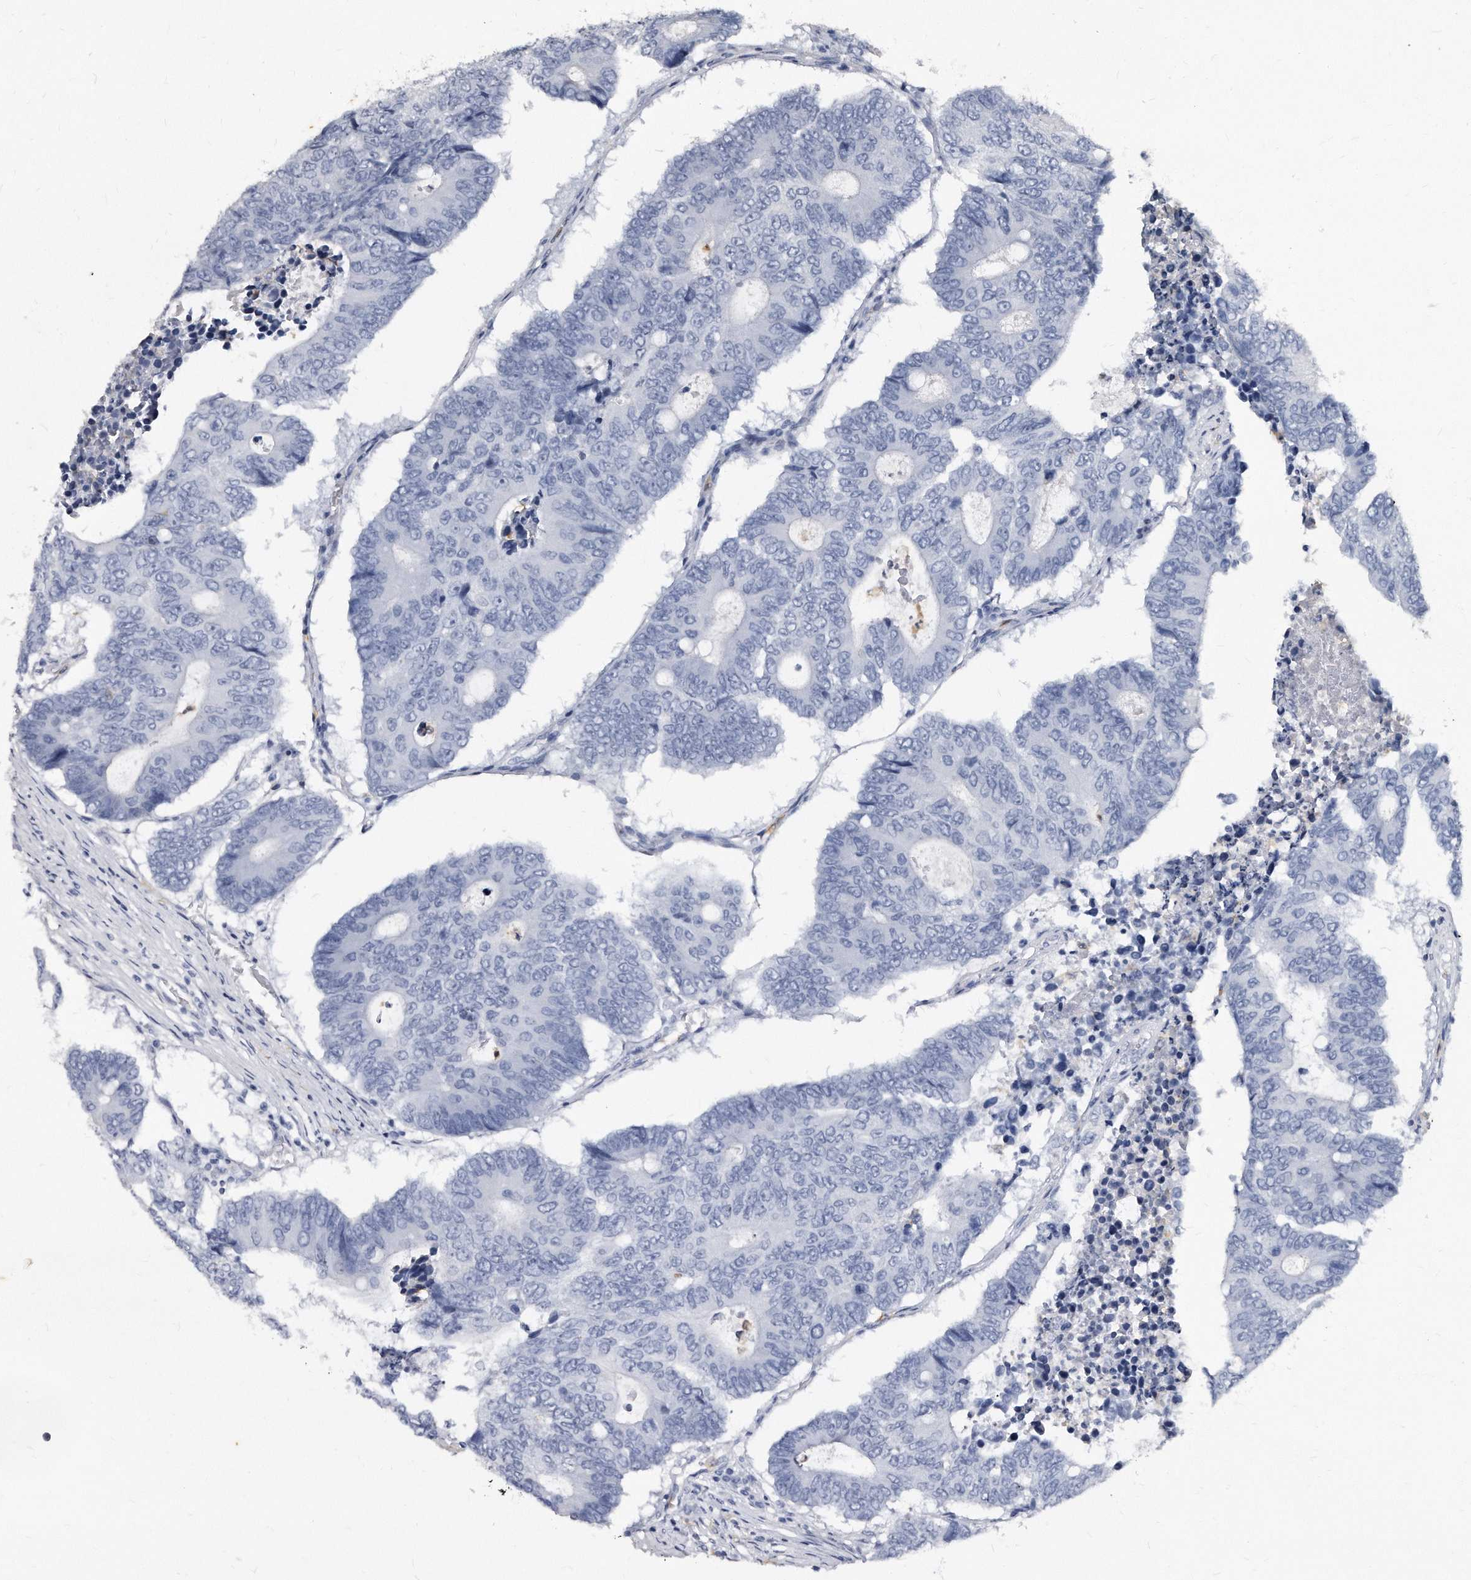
{"staining": {"intensity": "negative", "quantity": "none", "location": "none"}, "tissue": "colorectal cancer", "cell_type": "Tumor cells", "image_type": "cancer", "snomed": [{"axis": "morphology", "description": "Adenocarcinoma, NOS"}, {"axis": "topography", "description": "Colon"}], "caption": "A histopathology image of colorectal adenocarcinoma stained for a protein reveals no brown staining in tumor cells.", "gene": "KLHDC3", "patient": {"sex": "male", "age": 87}}